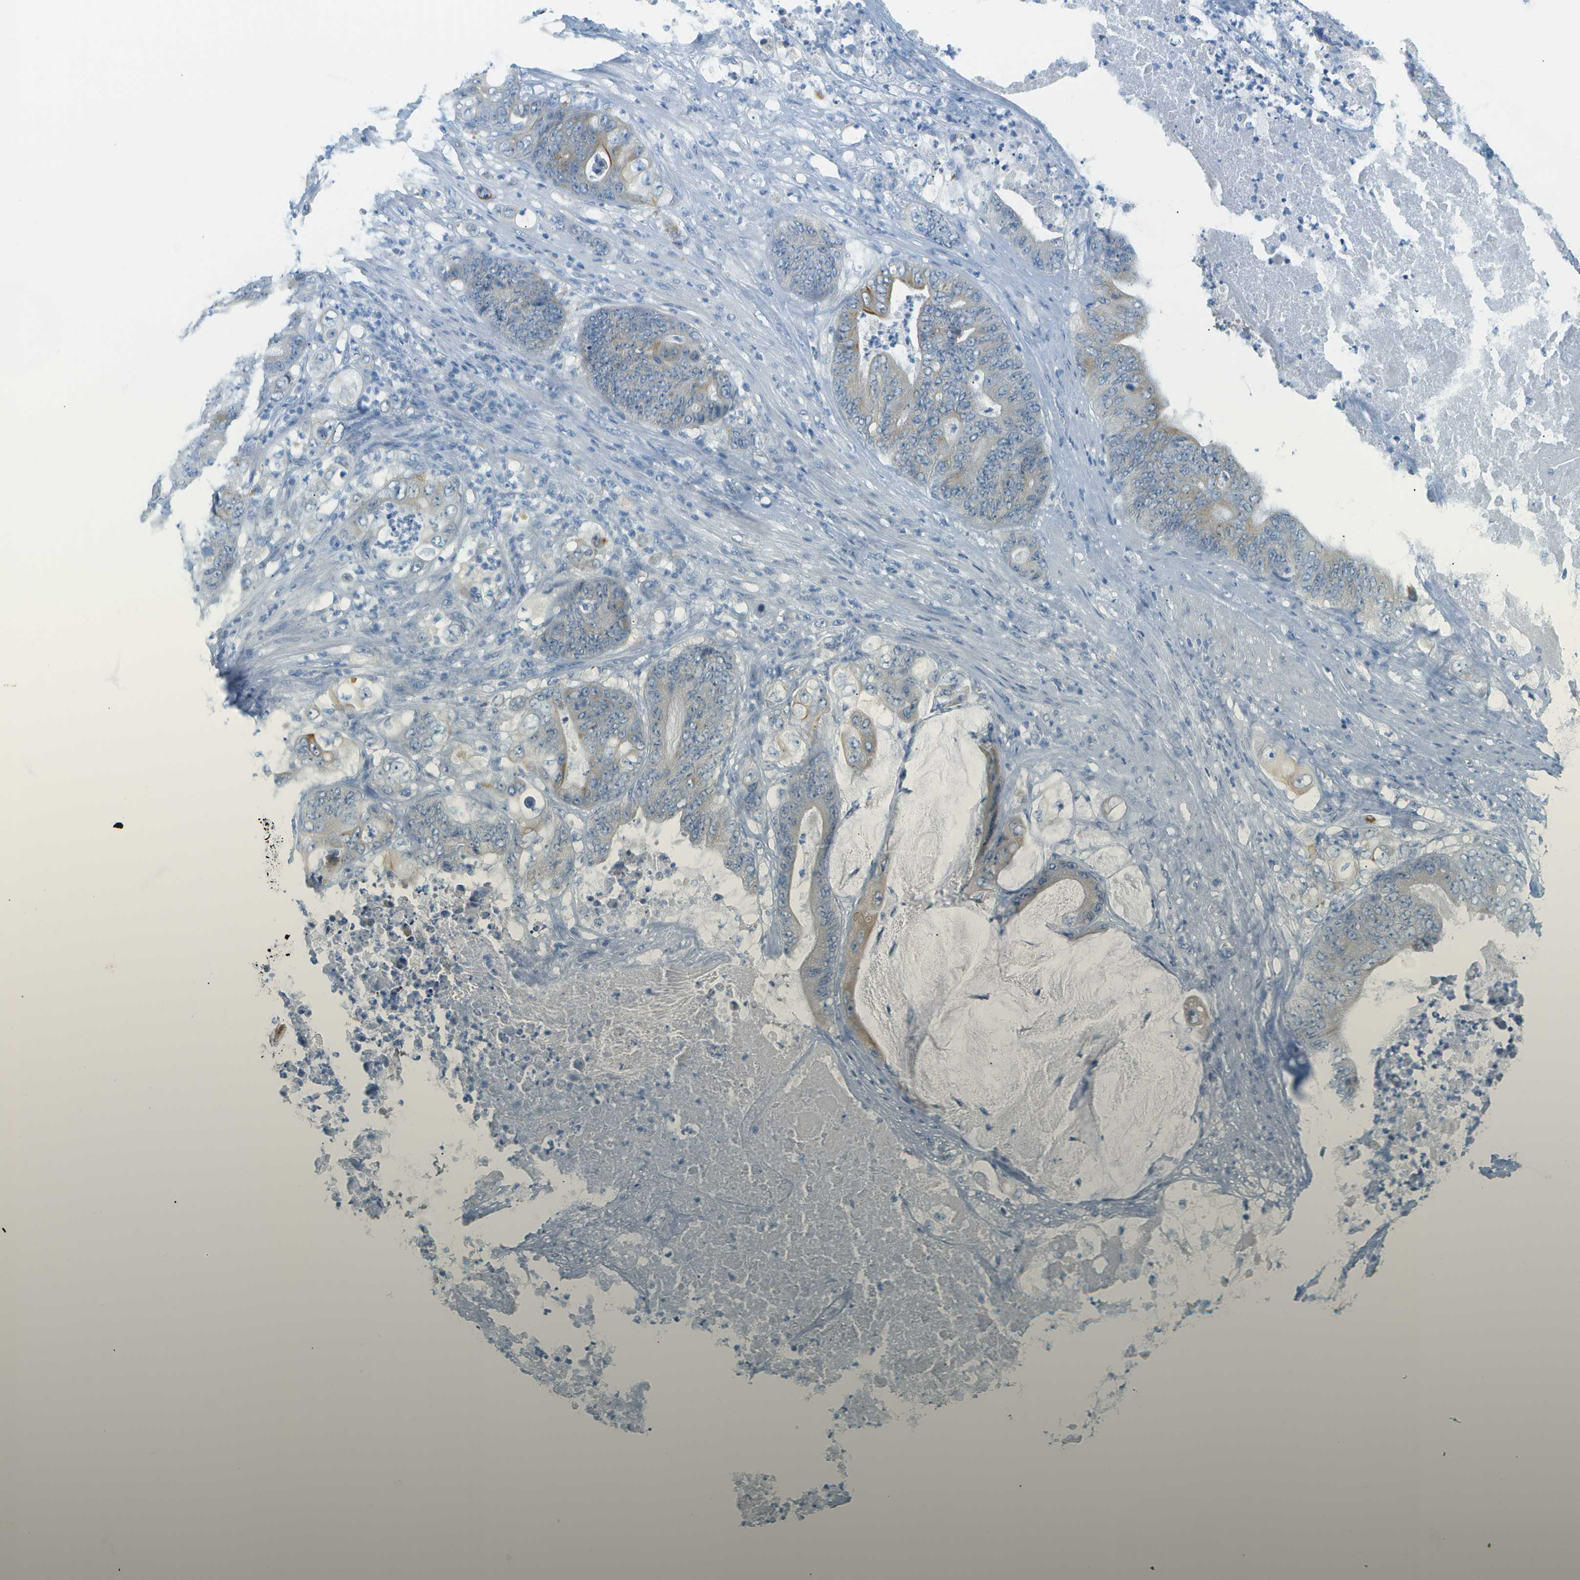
{"staining": {"intensity": "moderate", "quantity": "<25%", "location": "cytoplasmic/membranous"}, "tissue": "stomach cancer", "cell_type": "Tumor cells", "image_type": "cancer", "snomed": [{"axis": "morphology", "description": "Adenocarcinoma, NOS"}, {"axis": "topography", "description": "Stomach"}], "caption": "High-power microscopy captured an immunohistochemistry image of stomach cancer (adenocarcinoma), revealing moderate cytoplasmic/membranous expression in about <25% of tumor cells.", "gene": "SMYD5", "patient": {"sex": "female", "age": 73}}